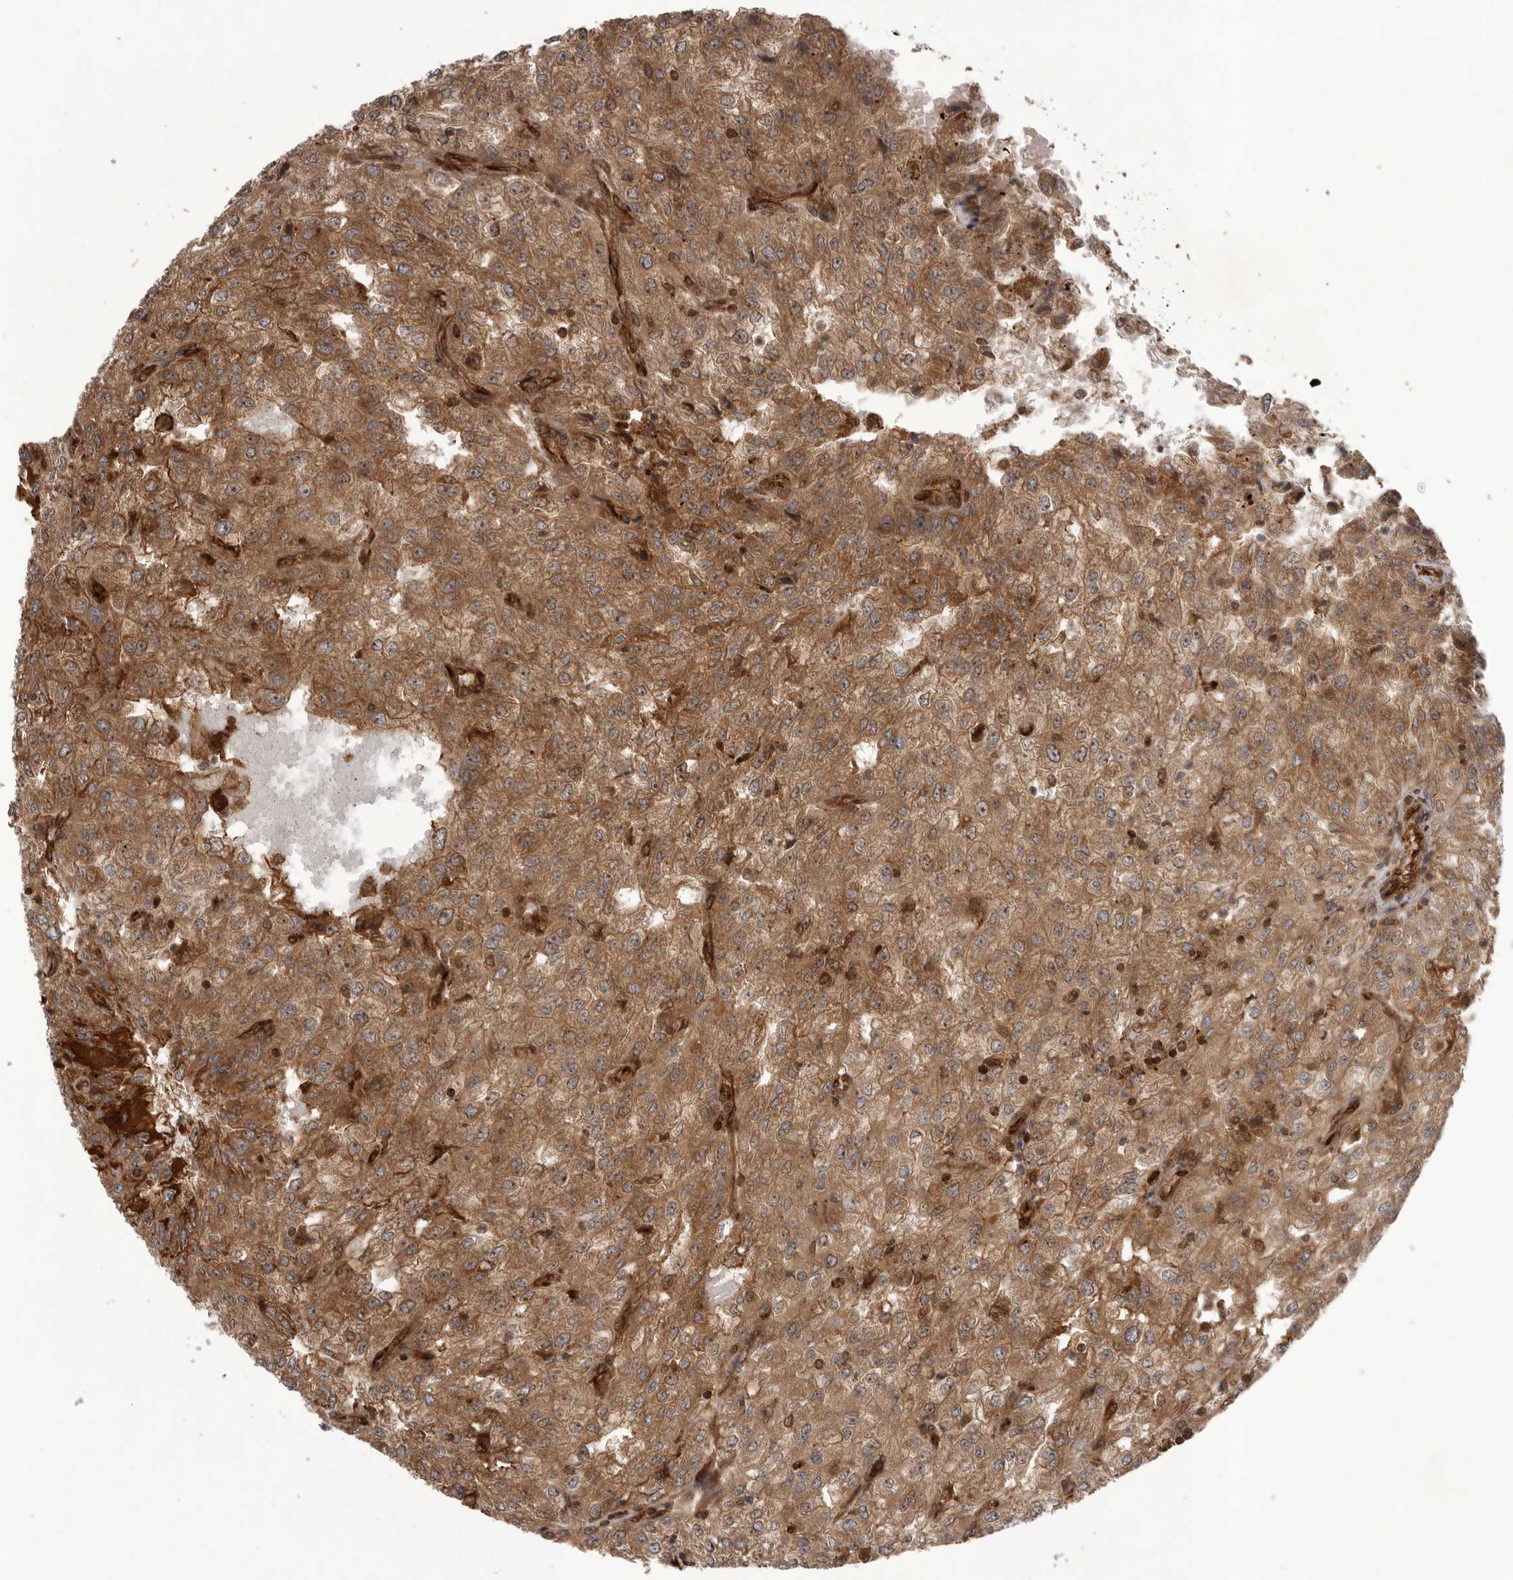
{"staining": {"intensity": "moderate", "quantity": ">75%", "location": "cytoplasmic/membranous,nuclear"}, "tissue": "renal cancer", "cell_type": "Tumor cells", "image_type": "cancer", "snomed": [{"axis": "morphology", "description": "Adenocarcinoma, NOS"}, {"axis": "topography", "description": "Kidney"}], "caption": "Tumor cells demonstrate moderate cytoplasmic/membranous and nuclear positivity in about >75% of cells in renal cancer (adenocarcinoma). The staining was performed using DAB to visualize the protein expression in brown, while the nuclei were stained in blue with hematoxylin (Magnification: 20x).", "gene": "DHDDS", "patient": {"sex": "female", "age": 54}}